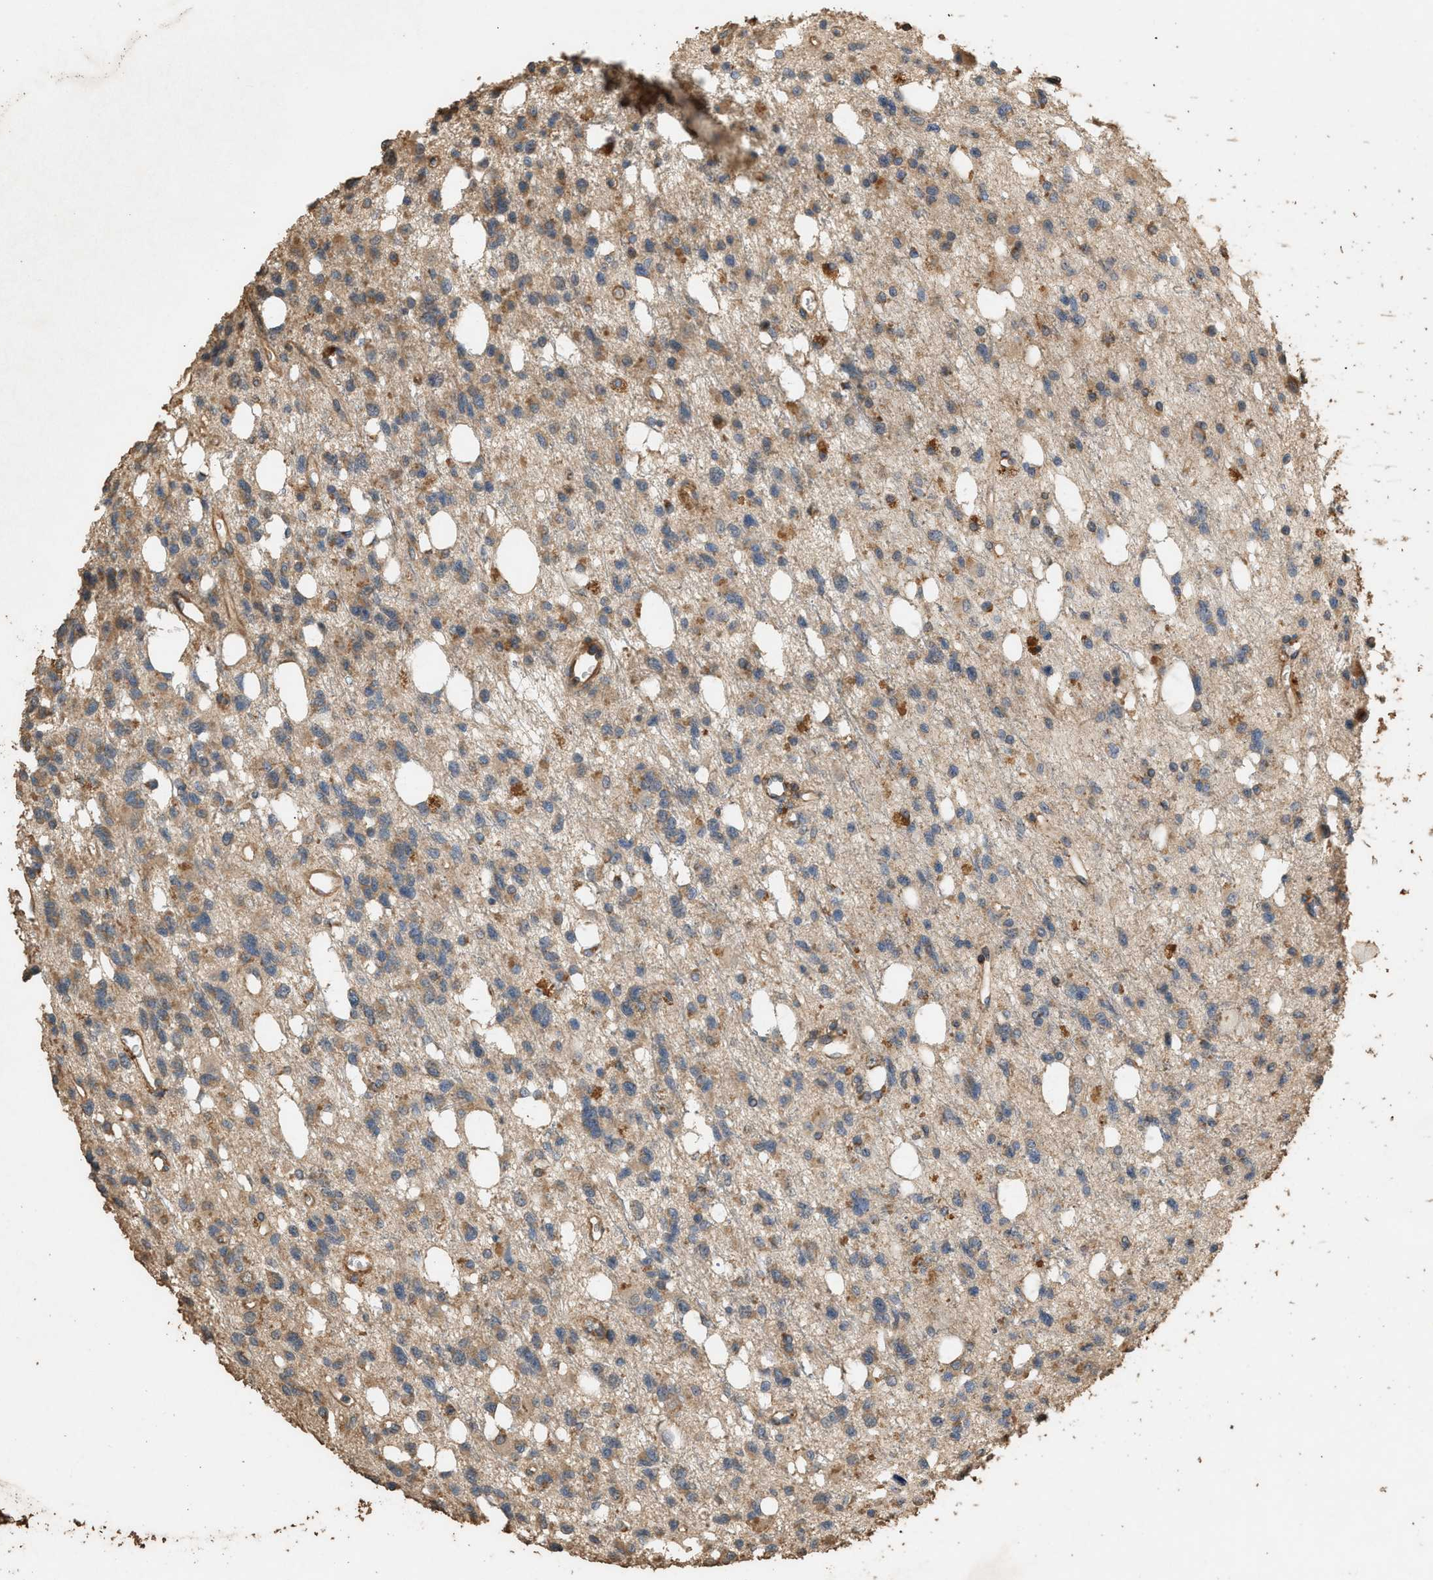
{"staining": {"intensity": "weak", "quantity": "25%-75%", "location": "cytoplasmic/membranous"}, "tissue": "glioma", "cell_type": "Tumor cells", "image_type": "cancer", "snomed": [{"axis": "morphology", "description": "Glioma, malignant, High grade"}, {"axis": "topography", "description": "Brain"}], "caption": "A histopathology image of glioma stained for a protein displays weak cytoplasmic/membranous brown staining in tumor cells. Using DAB (3,3'-diaminobenzidine) (brown) and hematoxylin (blue) stains, captured at high magnification using brightfield microscopy.", "gene": "DCAF7", "patient": {"sex": "female", "age": 62}}